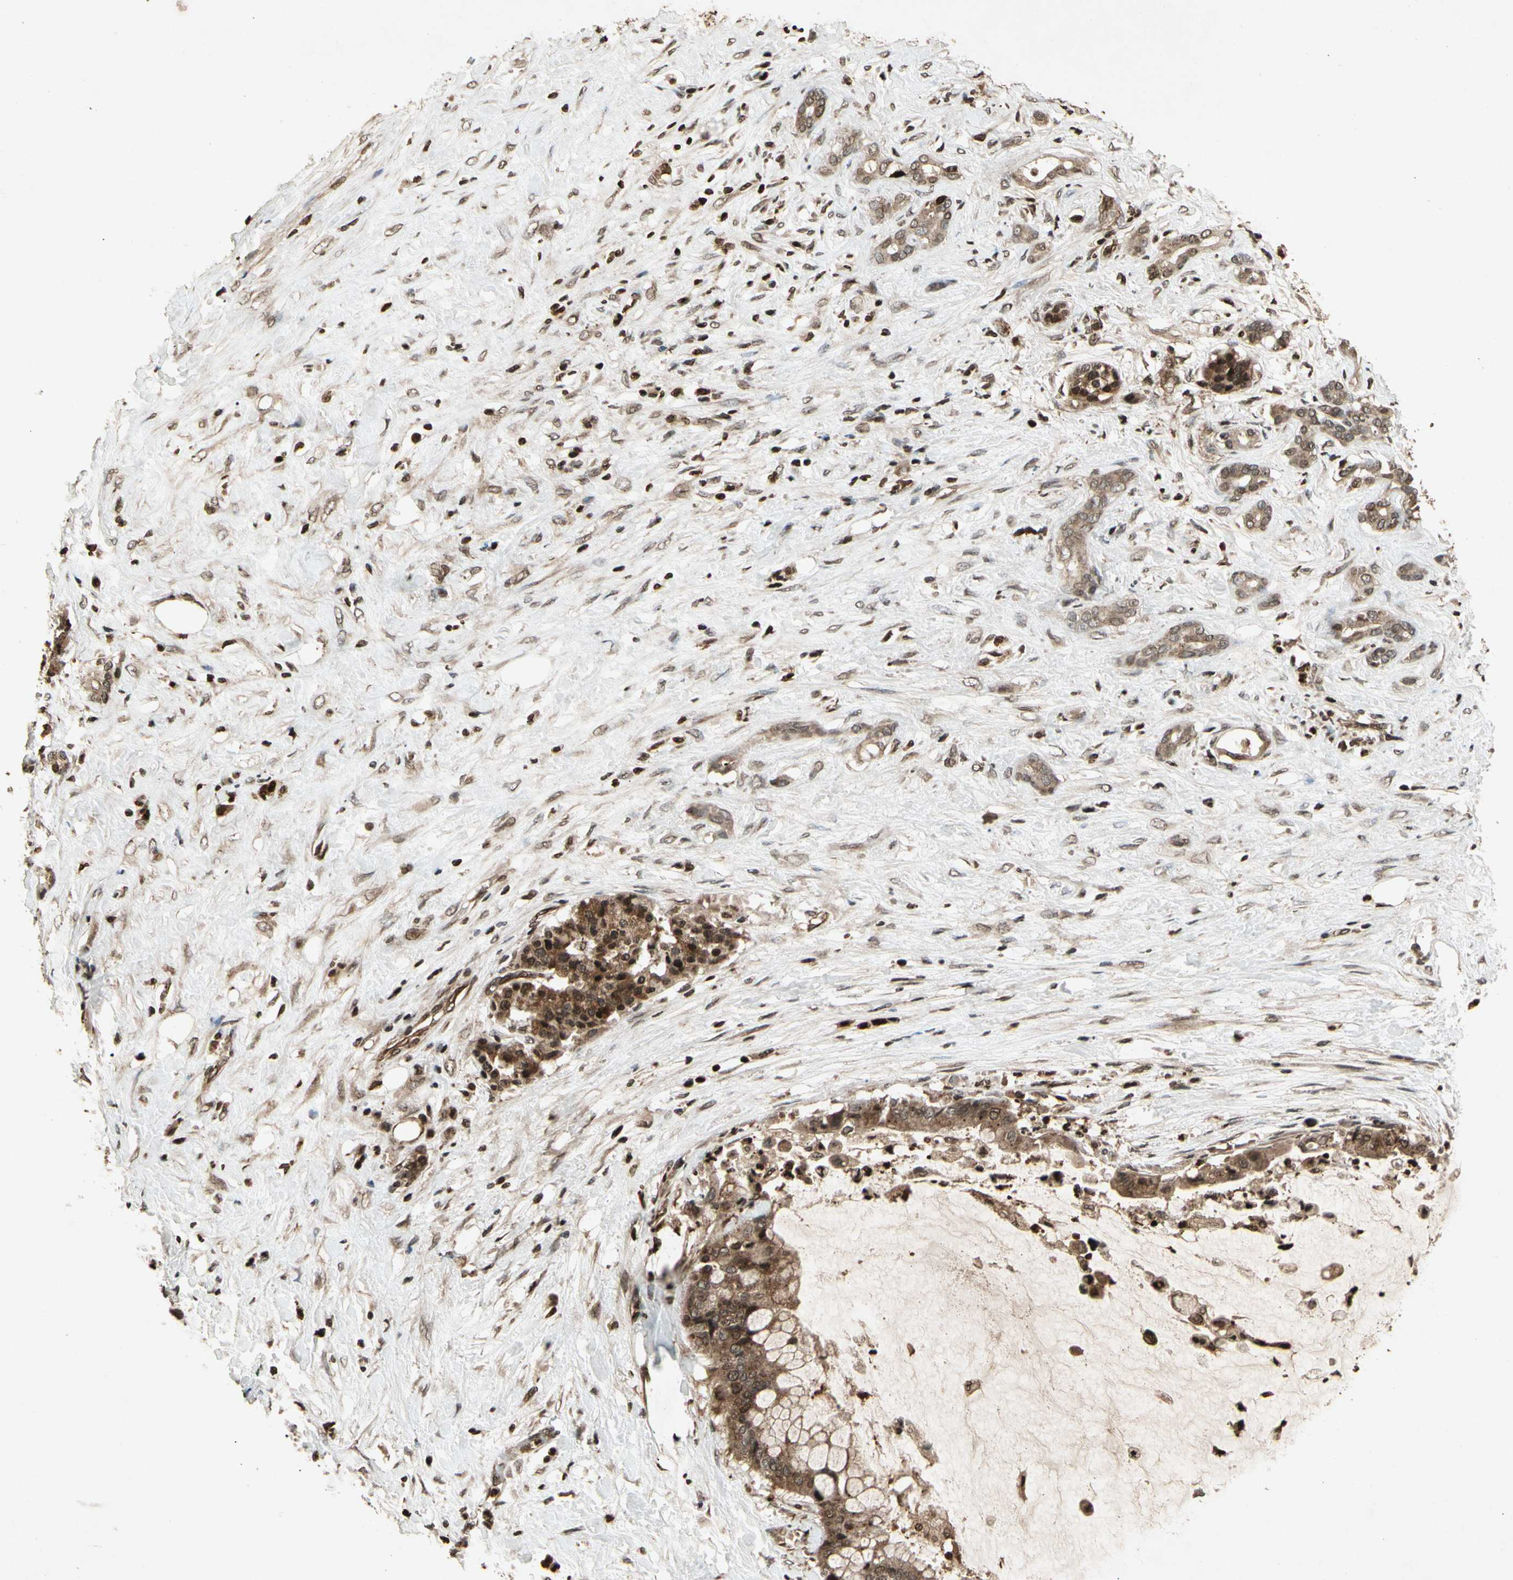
{"staining": {"intensity": "moderate", "quantity": ">75%", "location": "cytoplasmic/membranous"}, "tissue": "pancreatic cancer", "cell_type": "Tumor cells", "image_type": "cancer", "snomed": [{"axis": "morphology", "description": "Adenocarcinoma, NOS"}, {"axis": "topography", "description": "Pancreas"}], "caption": "DAB (3,3'-diaminobenzidine) immunohistochemical staining of human adenocarcinoma (pancreatic) shows moderate cytoplasmic/membranous protein expression in about >75% of tumor cells.", "gene": "GLRX", "patient": {"sex": "male", "age": 41}}